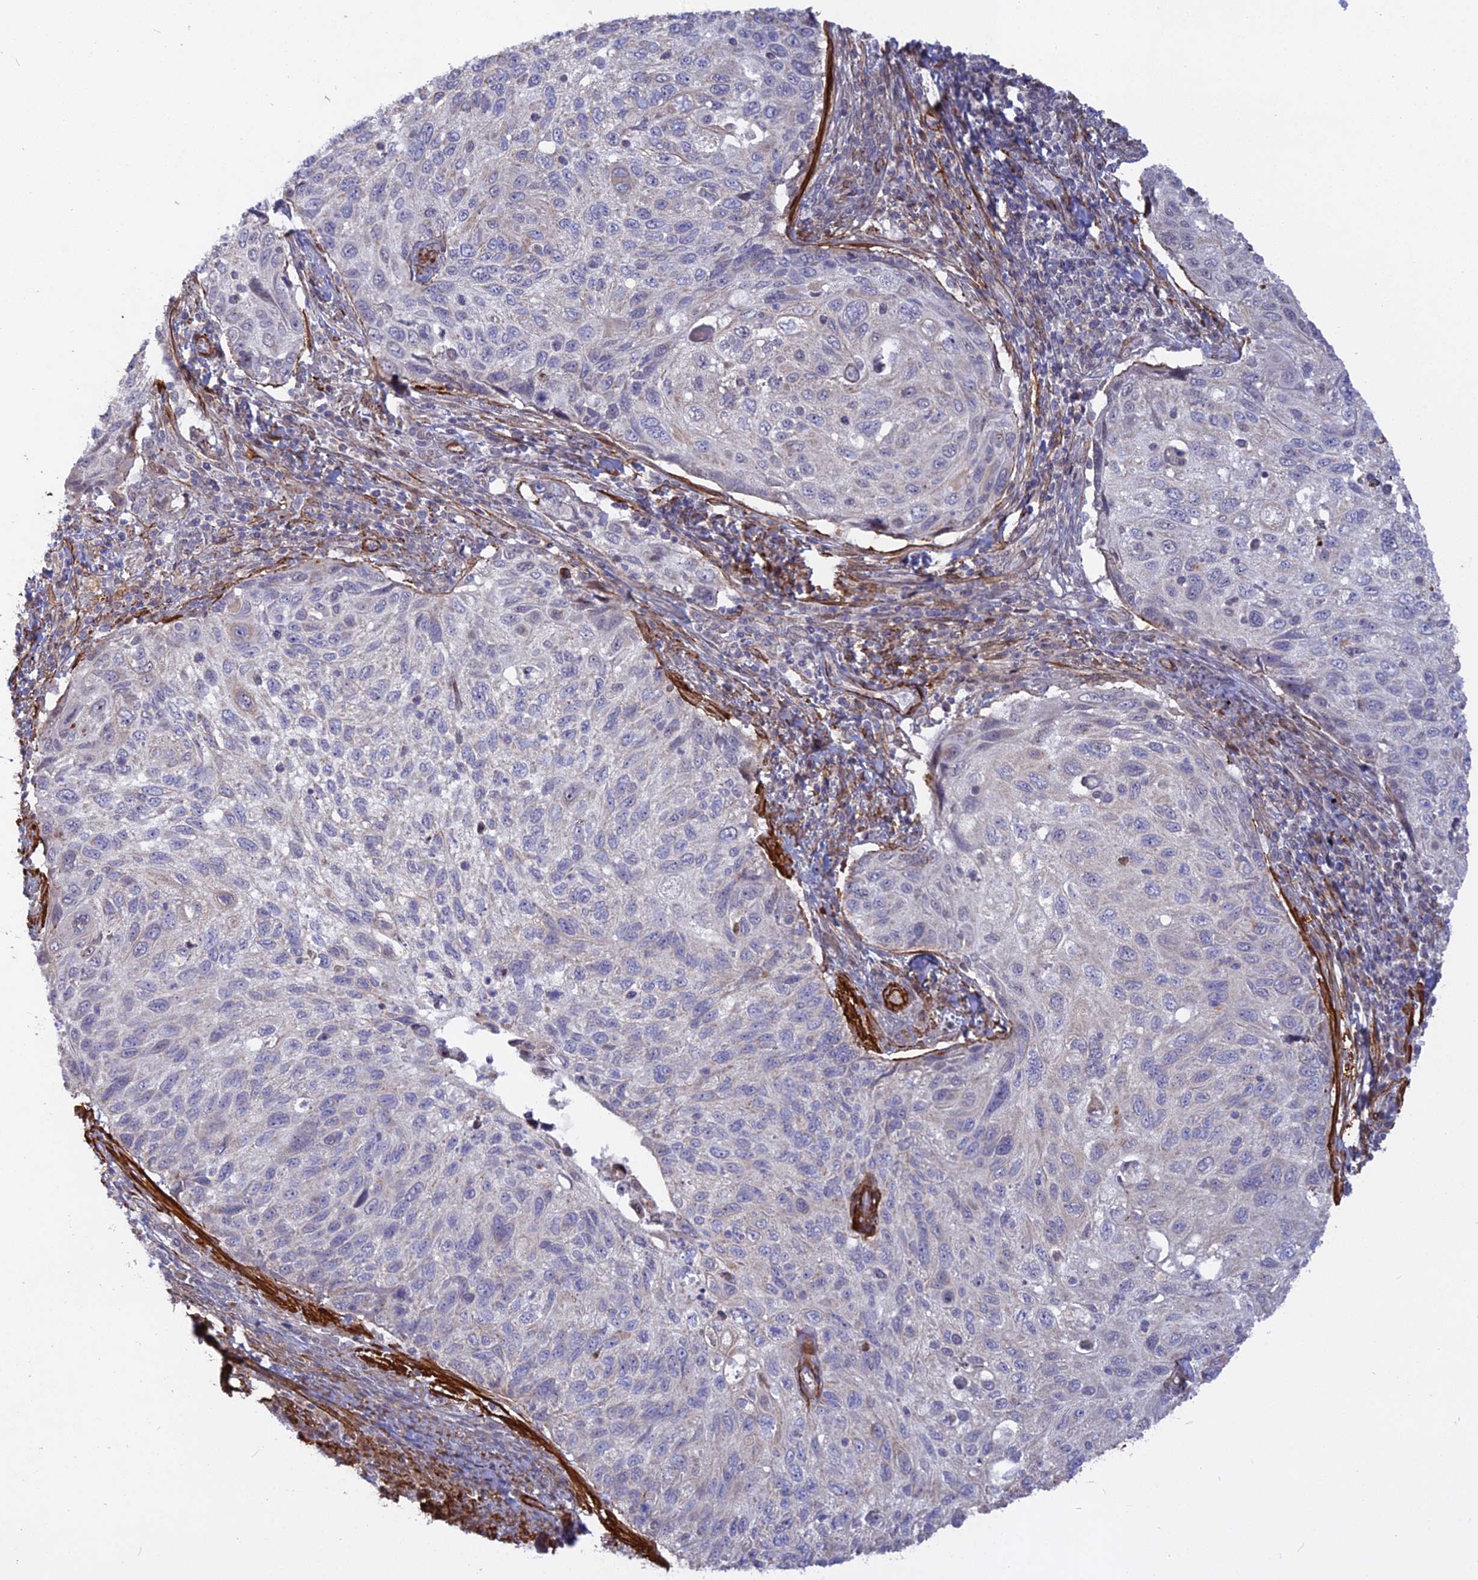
{"staining": {"intensity": "negative", "quantity": "none", "location": "none"}, "tissue": "cervical cancer", "cell_type": "Tumor cells", "image_type": "cancer", "snomed": [{"axis": "morphology", "description": "Squamous cell carcinoma, NOS"}, {"axis": "topography", "description": "Cervix"}], "caption": "The histopathology image shows no significant expression in tumor cells of cervical cancer. Brightfield microscopy of IHC stained with DAB (3,3'-diaminobenzidine) (brown) and hematoxylin (blue), captured at high magnification.", "gene": "CCDC154", "patient": {"sex": "female", "age": 70}}